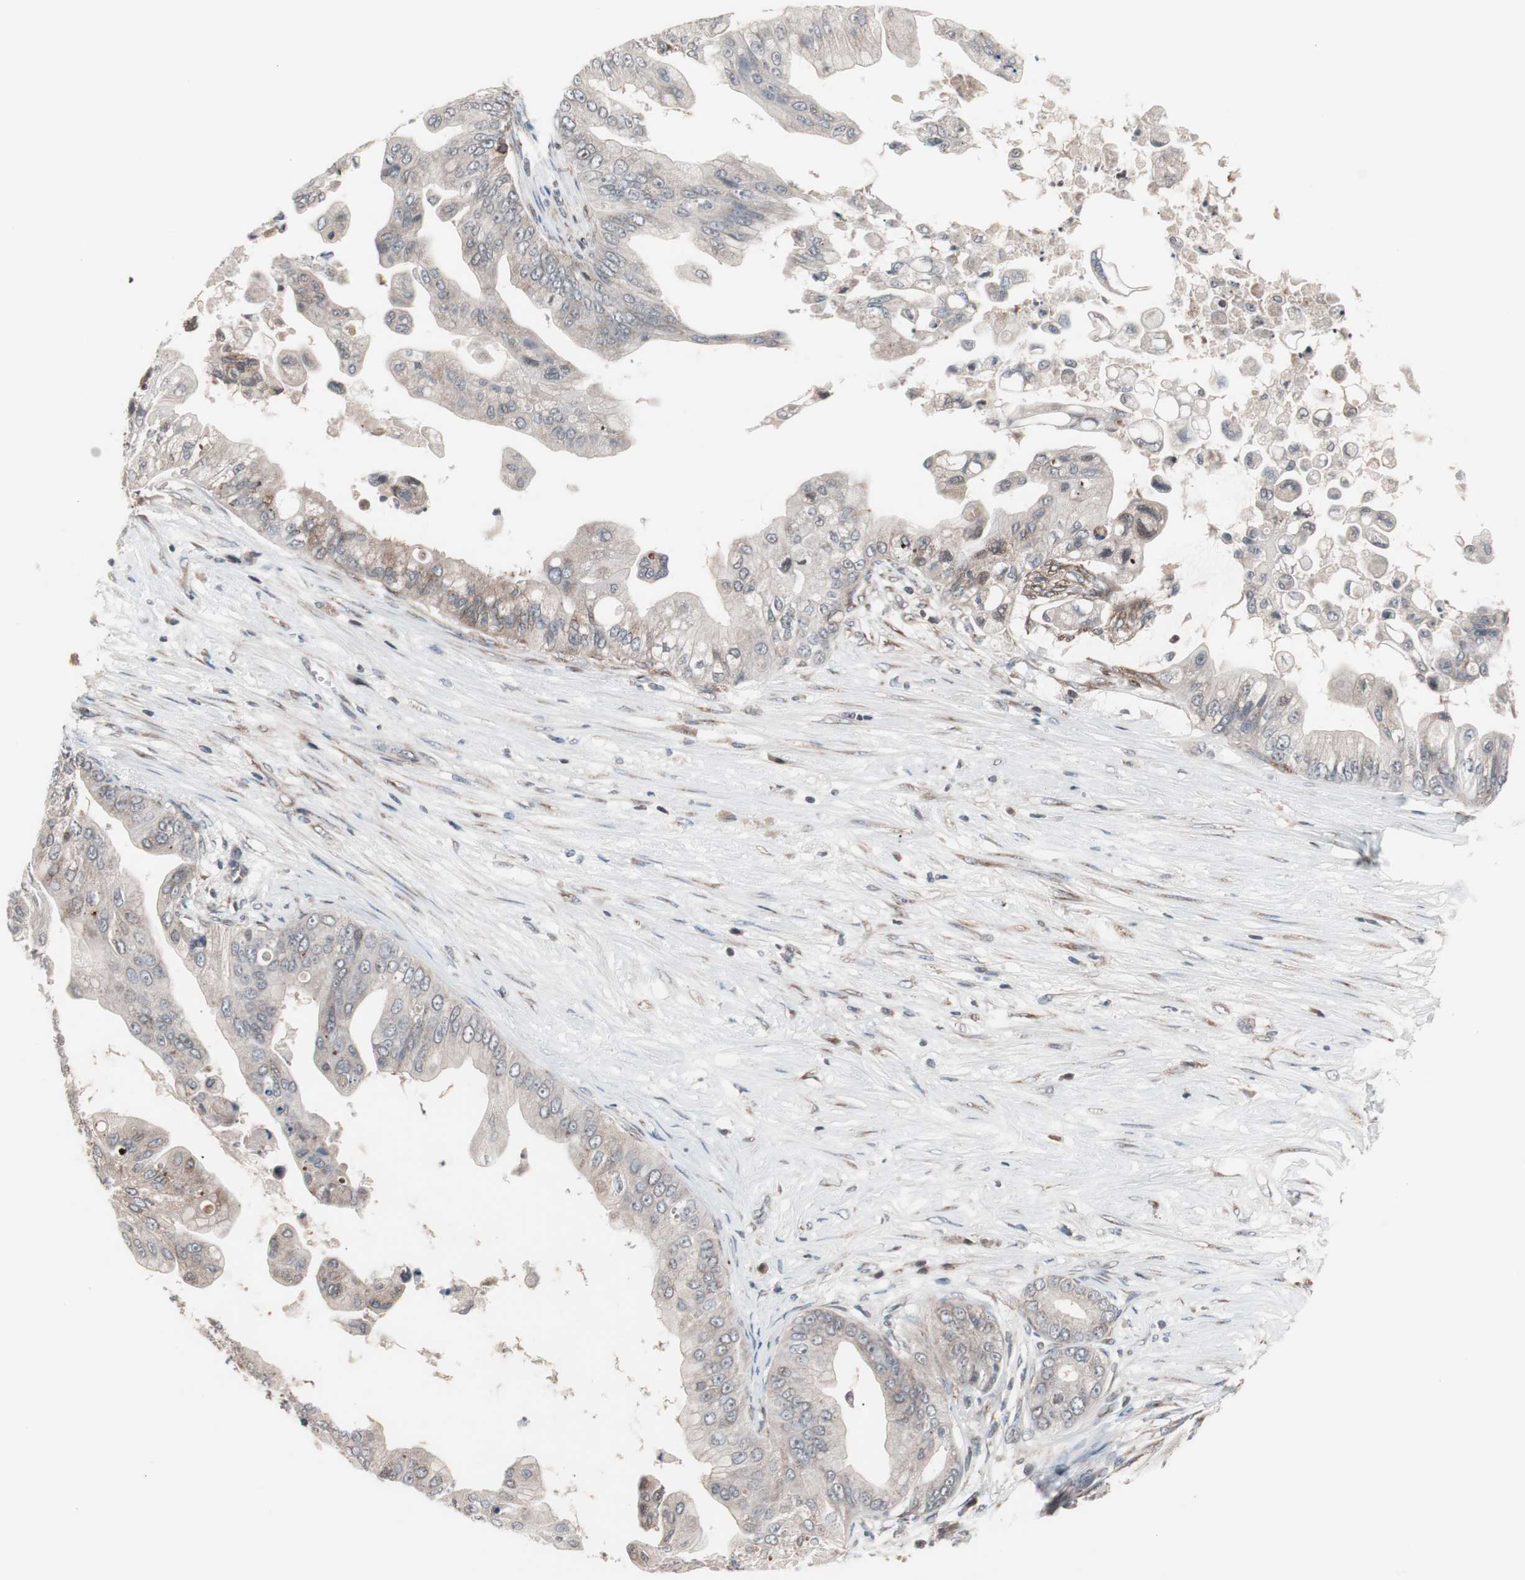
{"staining": {"intensity": "weak", "quantity": "<25%", "location": "cytoplasmic/membranous"}, "tissue": "pancreatic cancer", "cell_type": "Tumor cells", "image_type": "cancer", "snomed": [{"axis": "morphology", "description": "Adenocarcinoma, NOS"}, {"axis": "topography", "description": "Pancreas"}], "caption": "A photomicrograph of pancreatic cancer stained for a protein shows no brown staining in tumor cells.", "gene": "IRS1", "patient": {"sex": "female", "age": 75}}